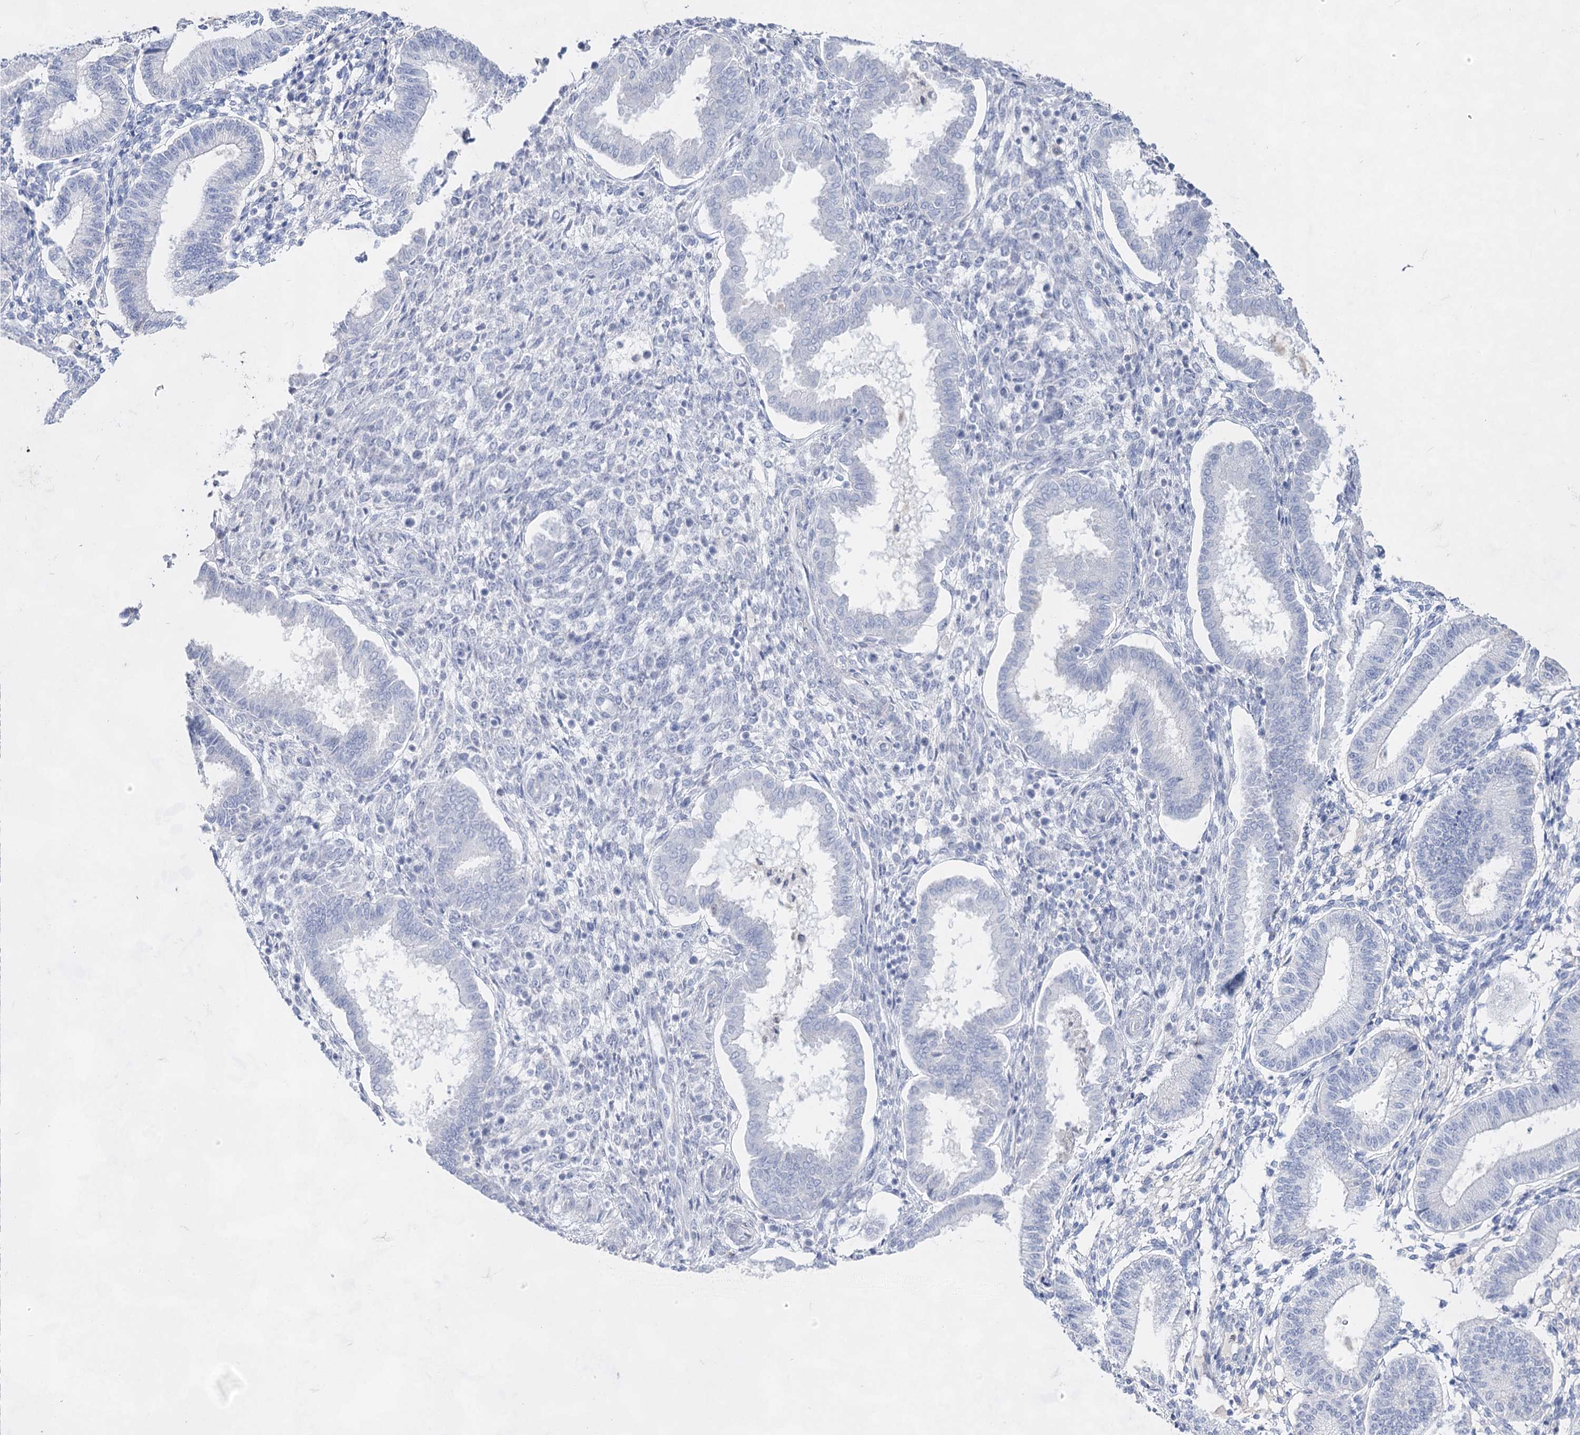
{"staining": {"intensity": "negative", "quantity": "none", "location": "none"}, "tissue": "endometrium", "cell_type": "Cells in endometrial stroma", "image_type": "normal", "snomed": [{"axis": "morphology", "description": "Normal tissue, NOS"}, {"axis": "topography", "description": "Endometrium"}], "caption": "Immunohistochemical staining of unremarkable human endometrium reveals no significant expression in cells in endometrial stroma. The staining is performed using DAB (3,3'-diaminobenzidine) brown chromogen with nuclei counter-stained in using hematoxylin.", "gene": "ACRV1", "patient": {"sex": "female", "age": 24}}